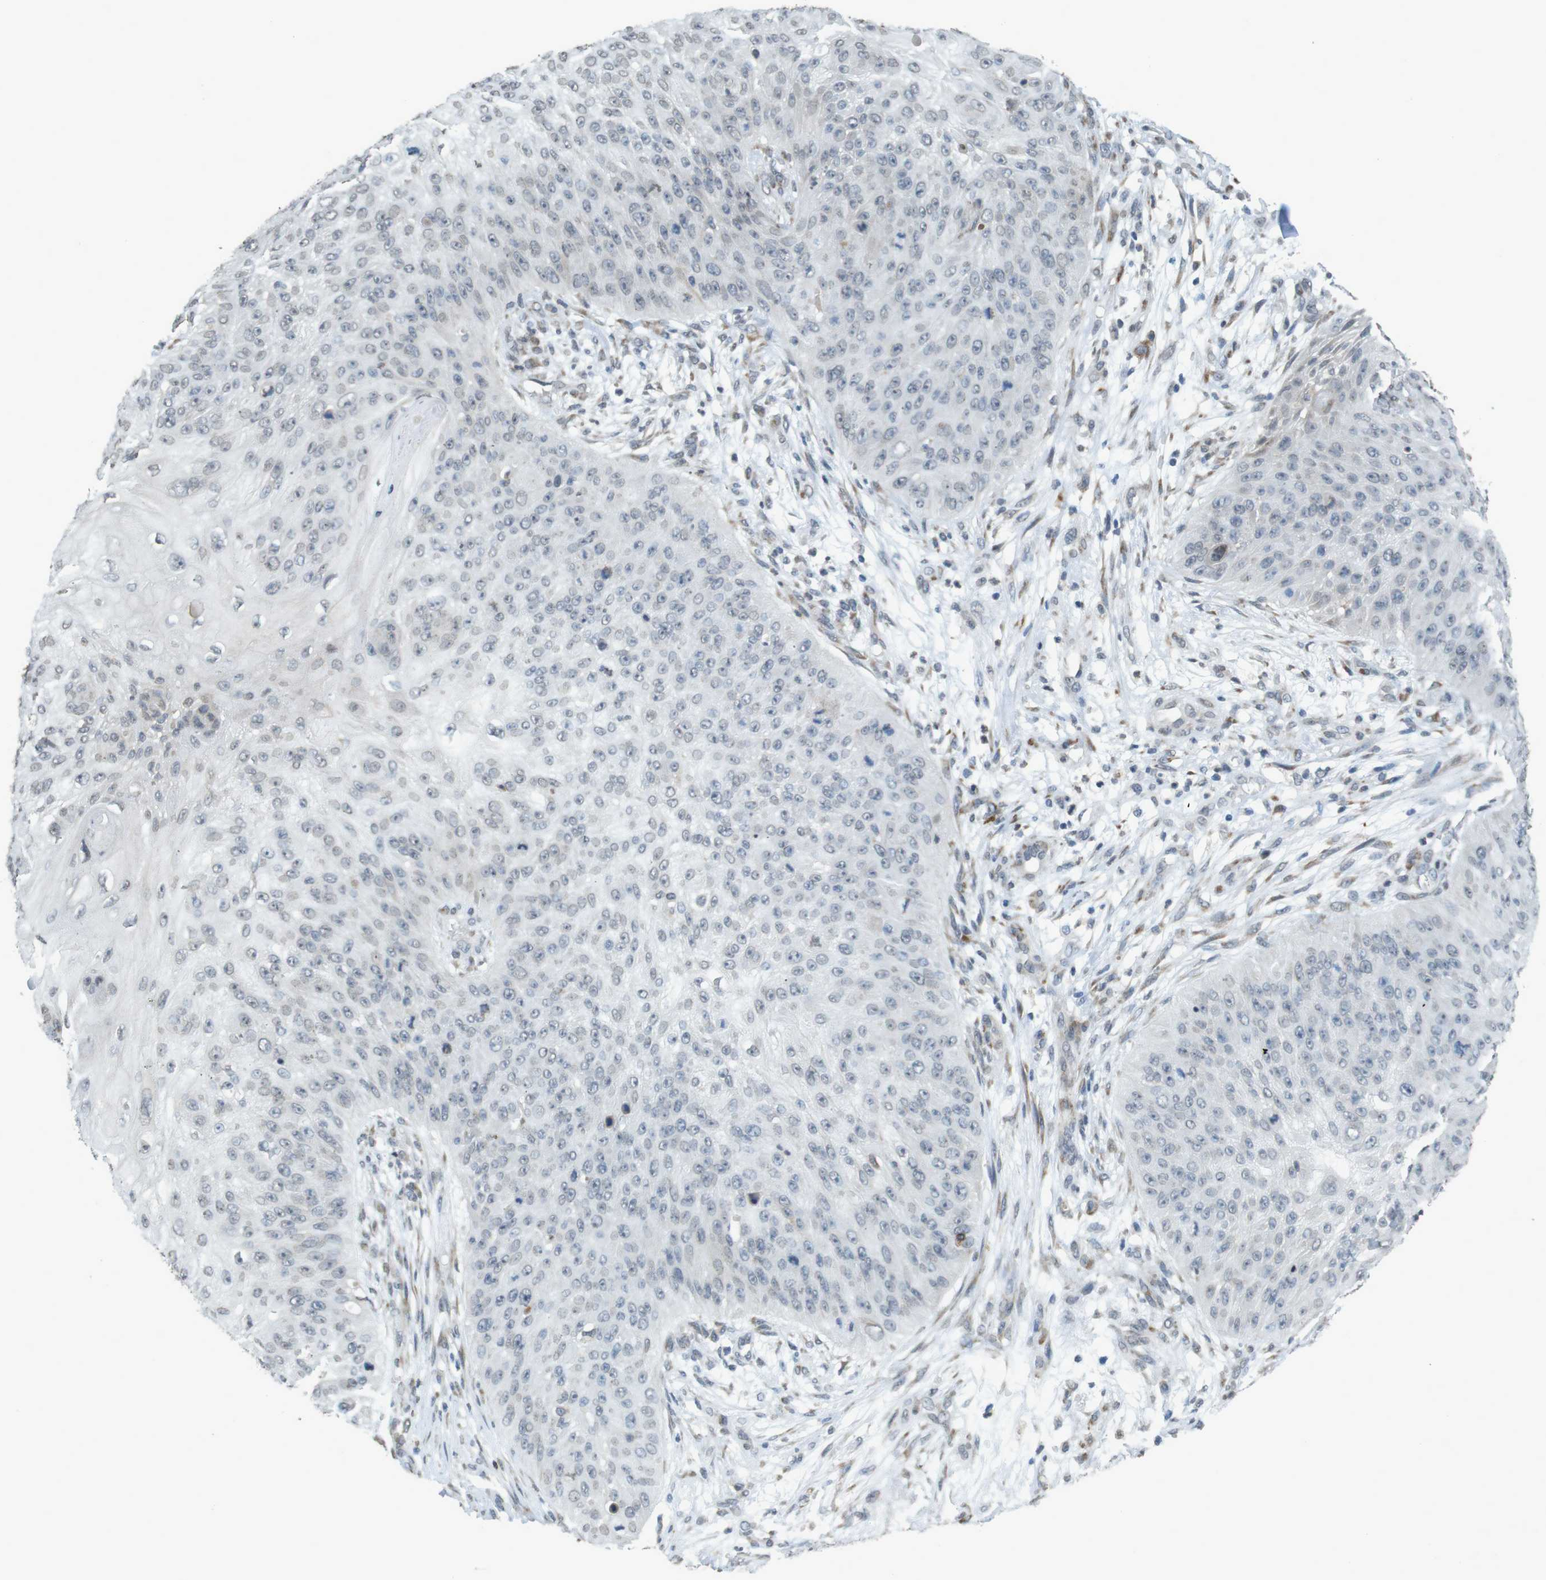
{"staining": {"intensity": "negative", "quantity": "none", "location": "none"}, "tissue": "skin cancer", "cell_type": "Tumor cells", "image_type": "cancer", "snomed": [{"axis": "morphology", "description": "Squamous cell carcinoma, NOS"}, {"axis": "topography", "description": "Skin"}], "caption": "Immunohistochemical staining of skin cancer exhibits no significant expression in tumor cells. The staining was performed using DAB to visualize the protein expression in brown, while the nuclei were stained in blue with hematoxylin (Magnification: 20x).", "gene": "FZD10", "patient": {"sex": "female", "age": 80}}